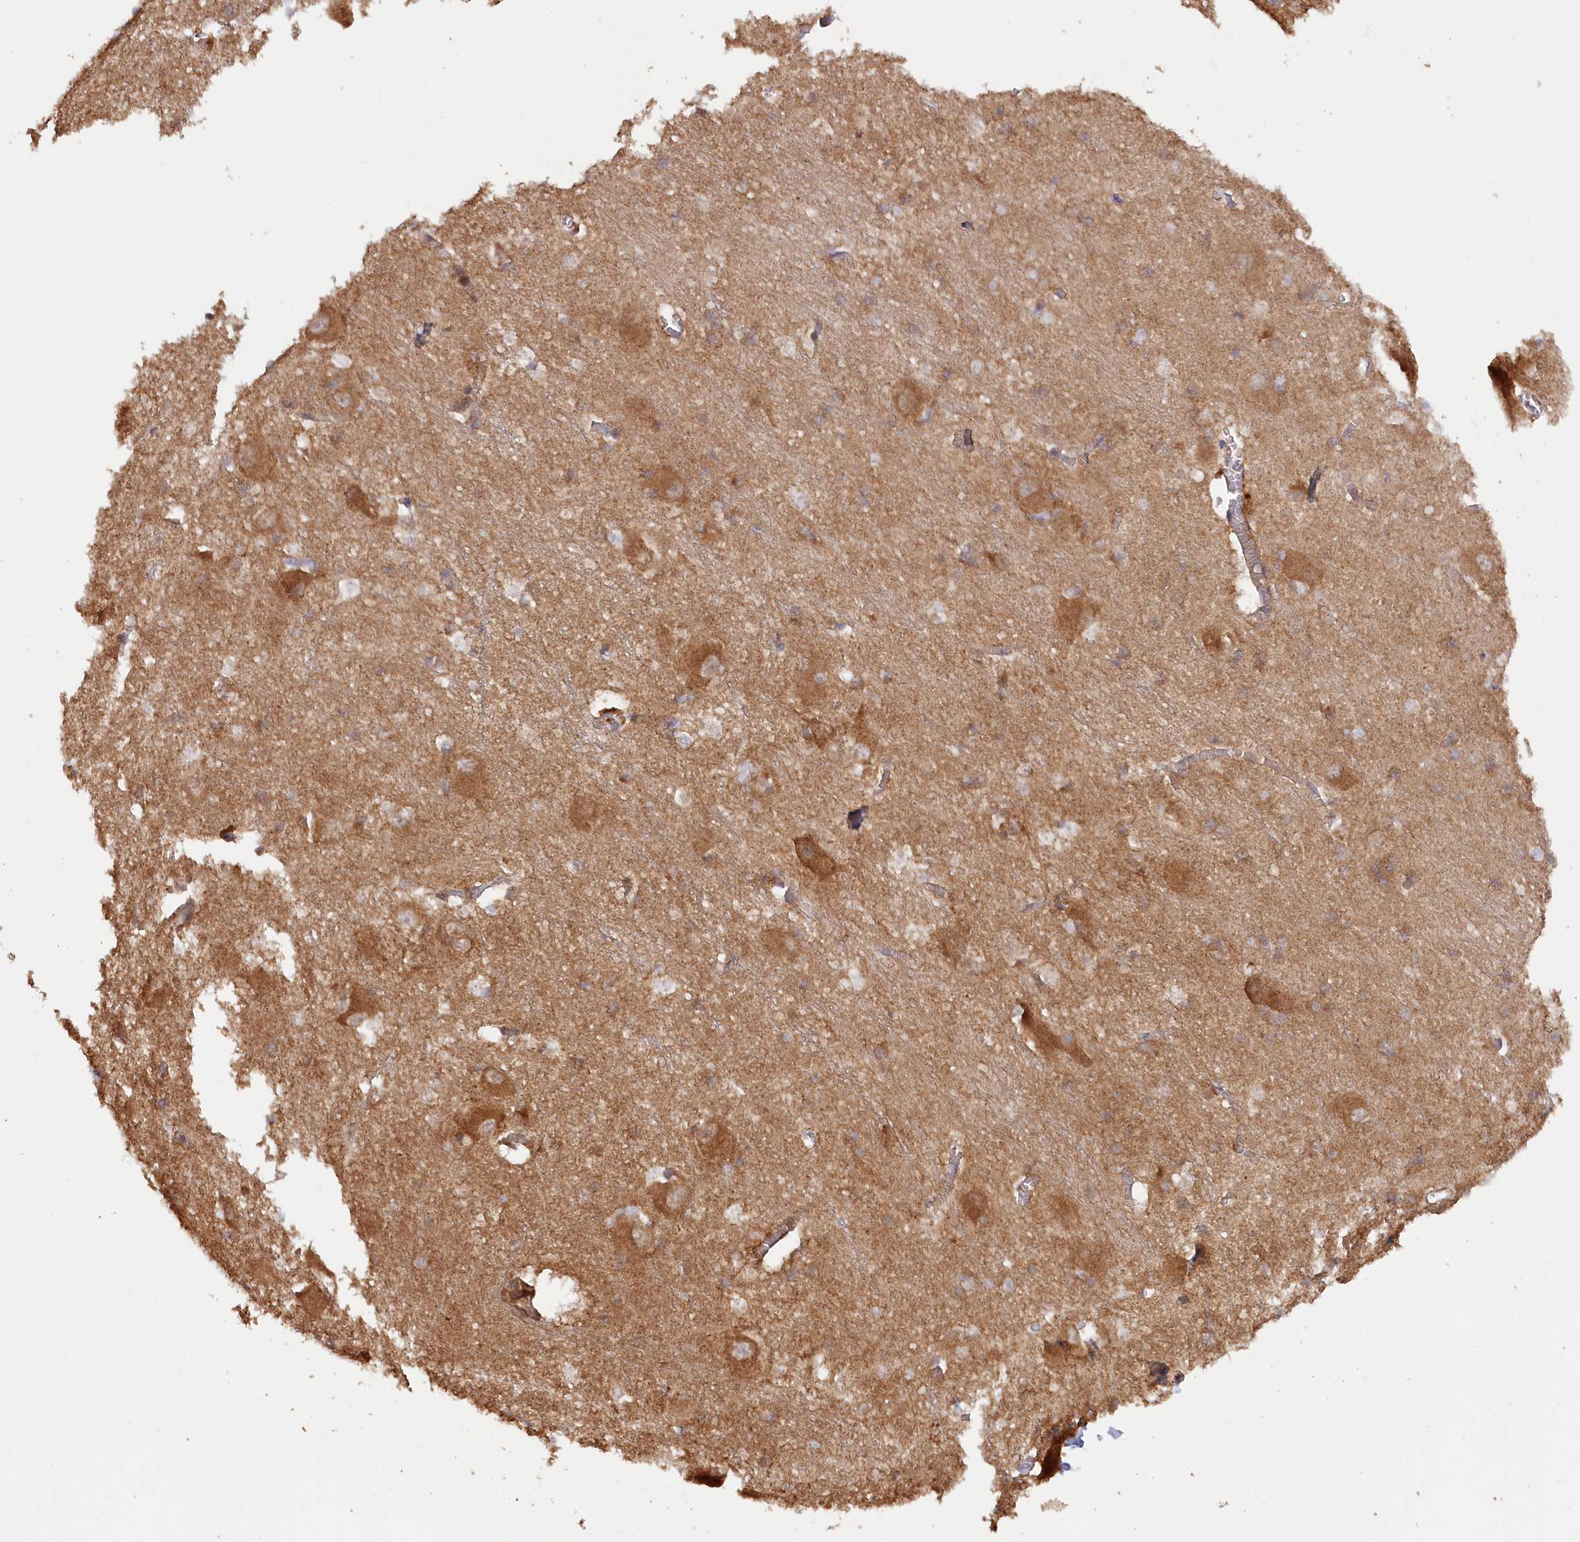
{"staining": {"intensity": "moderate", "quantity": "<25%", "location": "cytoplasmic/membranous"}, "tissue": "caudate", "cell_type": "Glial cells", "image_type": "normal", "snomed": [{"axis": "morphology", "description": "Normal tissue, NOS"}, {"axis": "topography", "description": "Lateral ventricle wall"}], "caption": "Immunohistochemistry image of unremarkable caudate stained for a protein (brown), which demonstrates low levels of moderate cytoplasmic/membranous staining in about <25% of glial cells.", "gene": "PAIP2", "patient": {"sex": "male", "age": 37}}